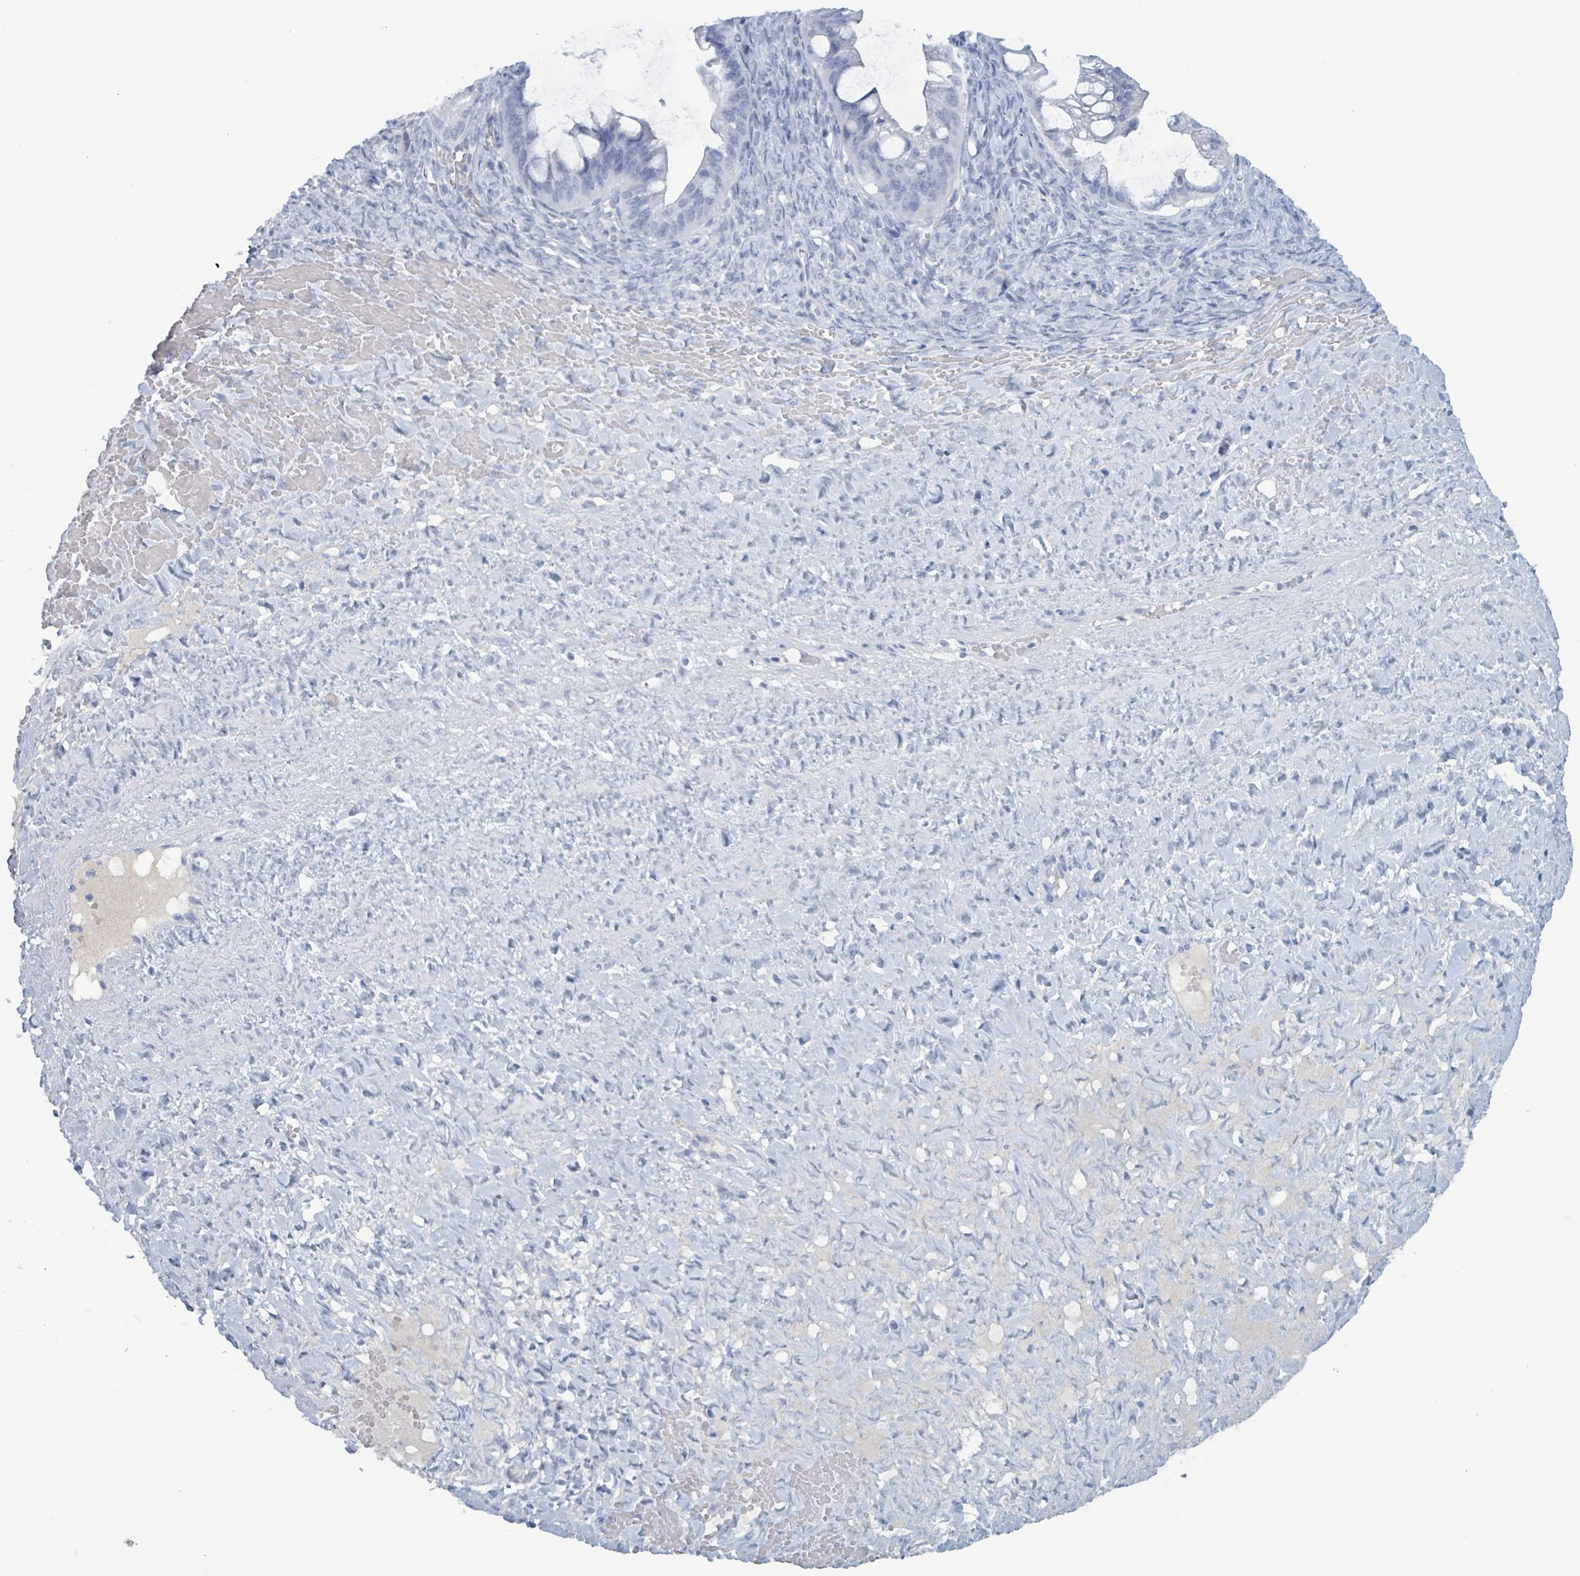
{"staining": {"intensity": "negative", "quantity": "none", "location": "none"}, "tissue": "ovarian cancer", "cell_type": "Tumor cells", "image_type": "cancer", "snomed": [{"axis": "morphology", "description": "Cystadenocarcinoma, mucinous, NOS"}, {"axis": "topography", "description": "Ovary"}], "caption": "Immunohistochemical staining of human ovarian mucinous cystadenocarcinoma shows no significant expression in tumor cells. (IHC, brightfield microscopy, high magnification).", "gene": "KLK4", "patient": {"sex": "female", "age": 73}}